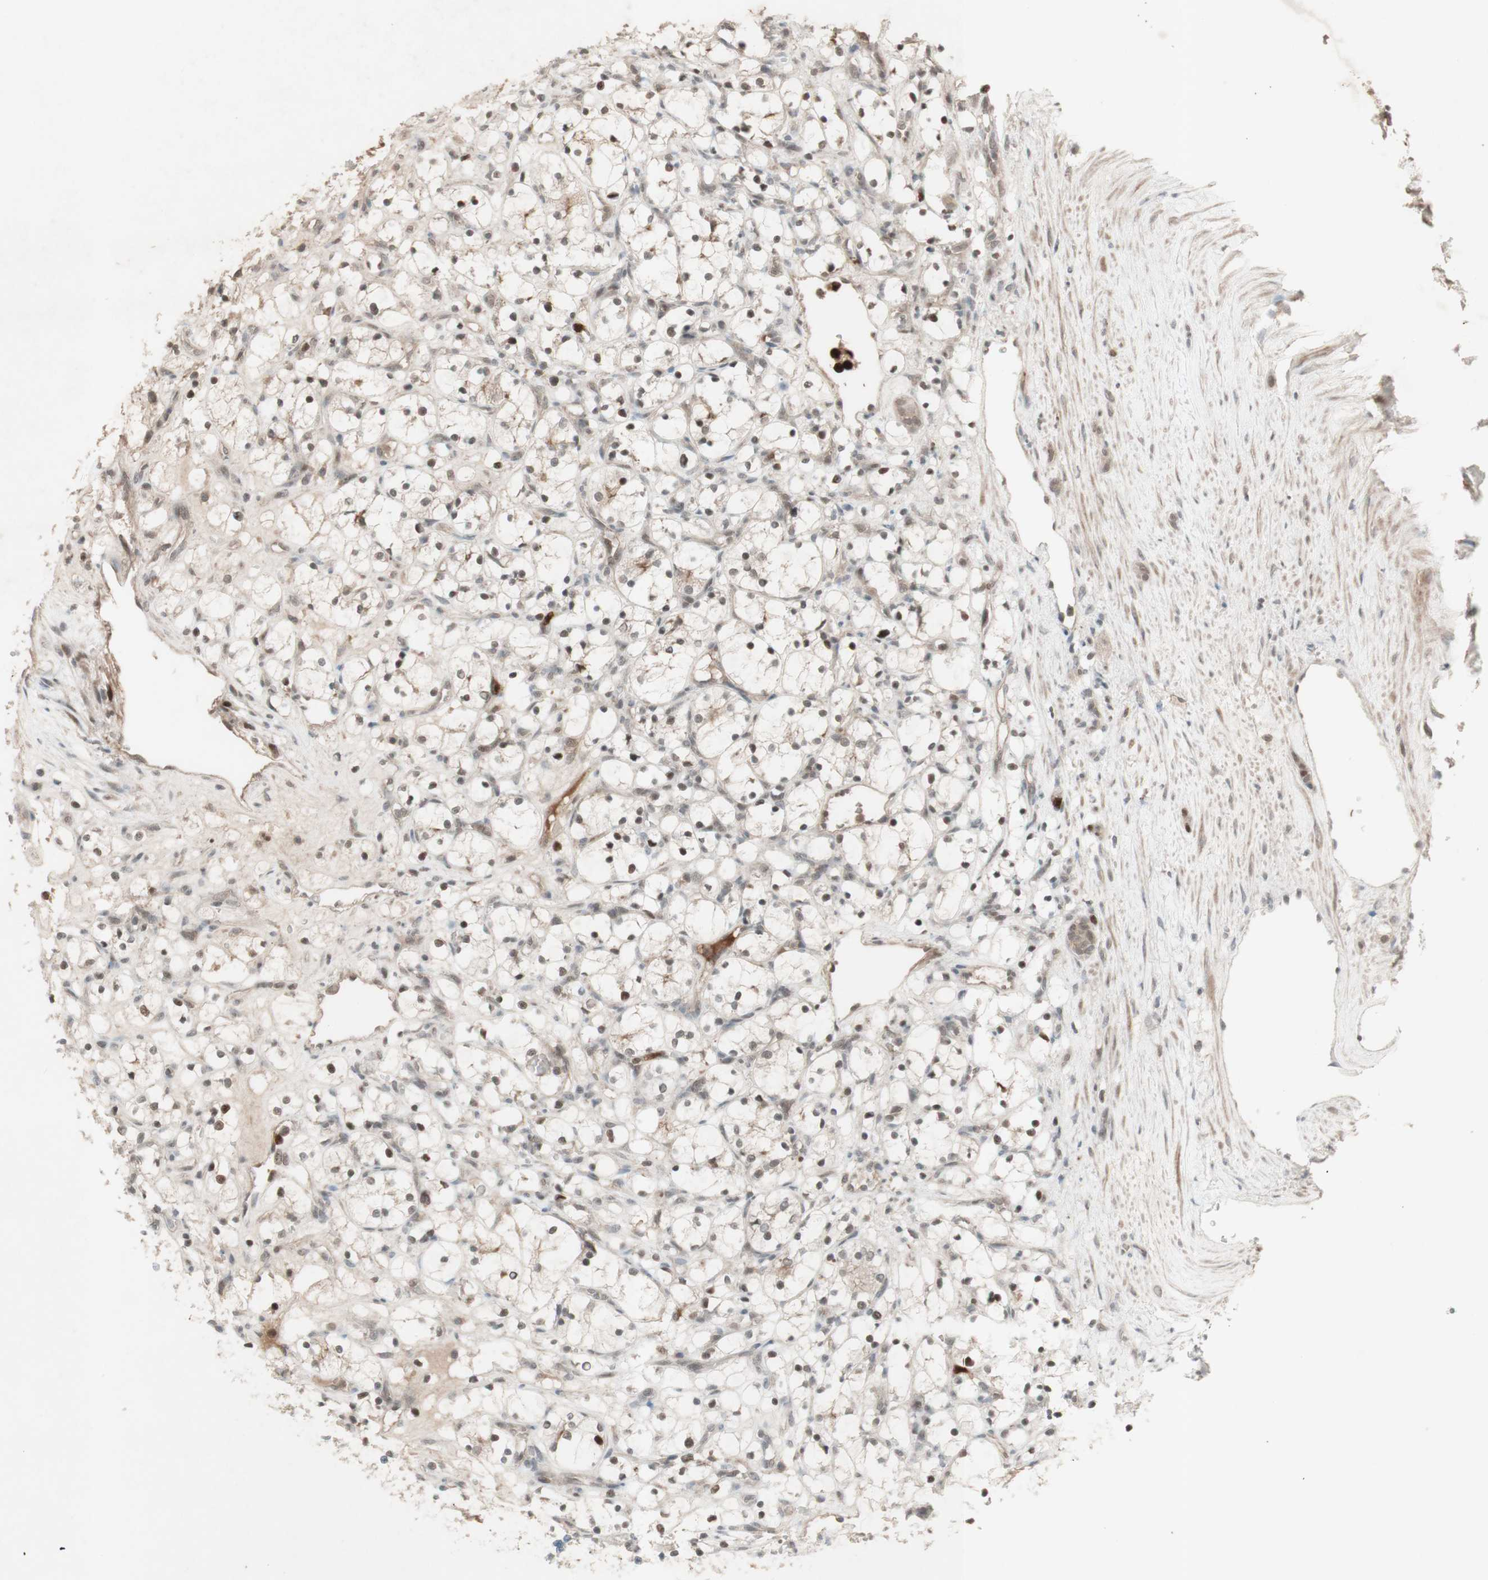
{"staining": {"intensity": "moderate", "quantity": "25%-75%", "location": "nuclear"}, "tissue": "renal cancer", "cell_type": "Tumor cells", "image_type": "cancer", "snomed": [{"axis": "morphology", "description": "Adenocarcinoma, NOS"}, {"axis": "topography", "description": "Kidney"}], "caption": "IHC image of renal adenocarcinoma stained for a protein (brown), which shows medium levels of moderate nuclear staining in about 25%-75% of tumor cells.", "gene": "MSH6", "patient": {"sex": "female", "age": 69}}